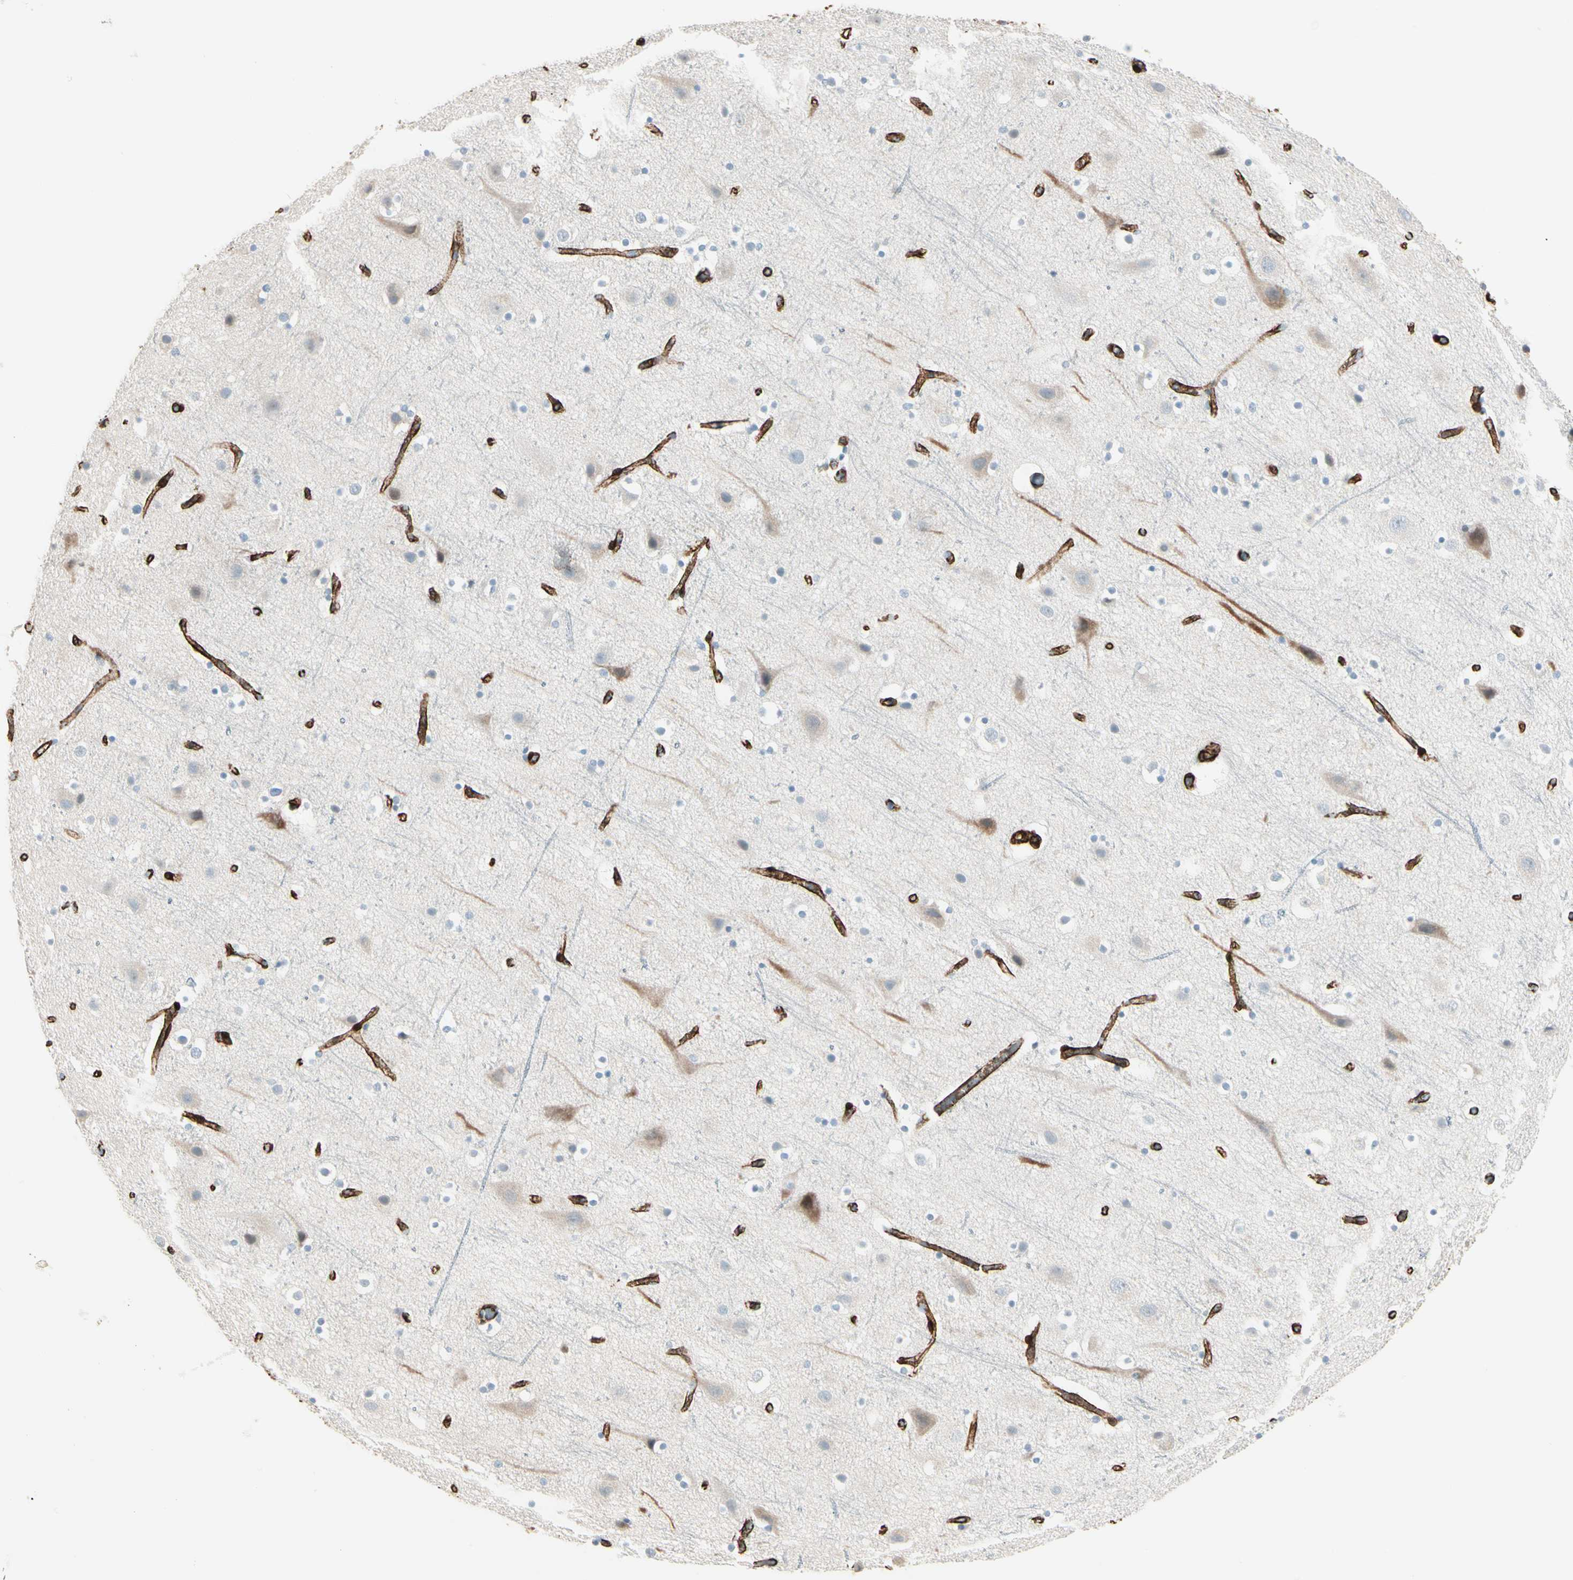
{"staining": {"intensity": "moderate", "quantity": ">75%", "location": "cytoplasmic/membranous"}, "tissue": "cerebral cortex", "cell_type": "Endothelial cells", "image_type": "normal", "snomed": [{"axis": "morphology", "description": "Normal tissue, NOS"}, {"axis": "topography", "description": "Cerebral cortex"}], "caption": "The immunohistochemical stain shows moderate cytoplasmic/membranous expression in endothelial cells of unremarkable cerebral cortex.", "gene": "CALD1", "patient": {"sex": "male", "age": 45}}